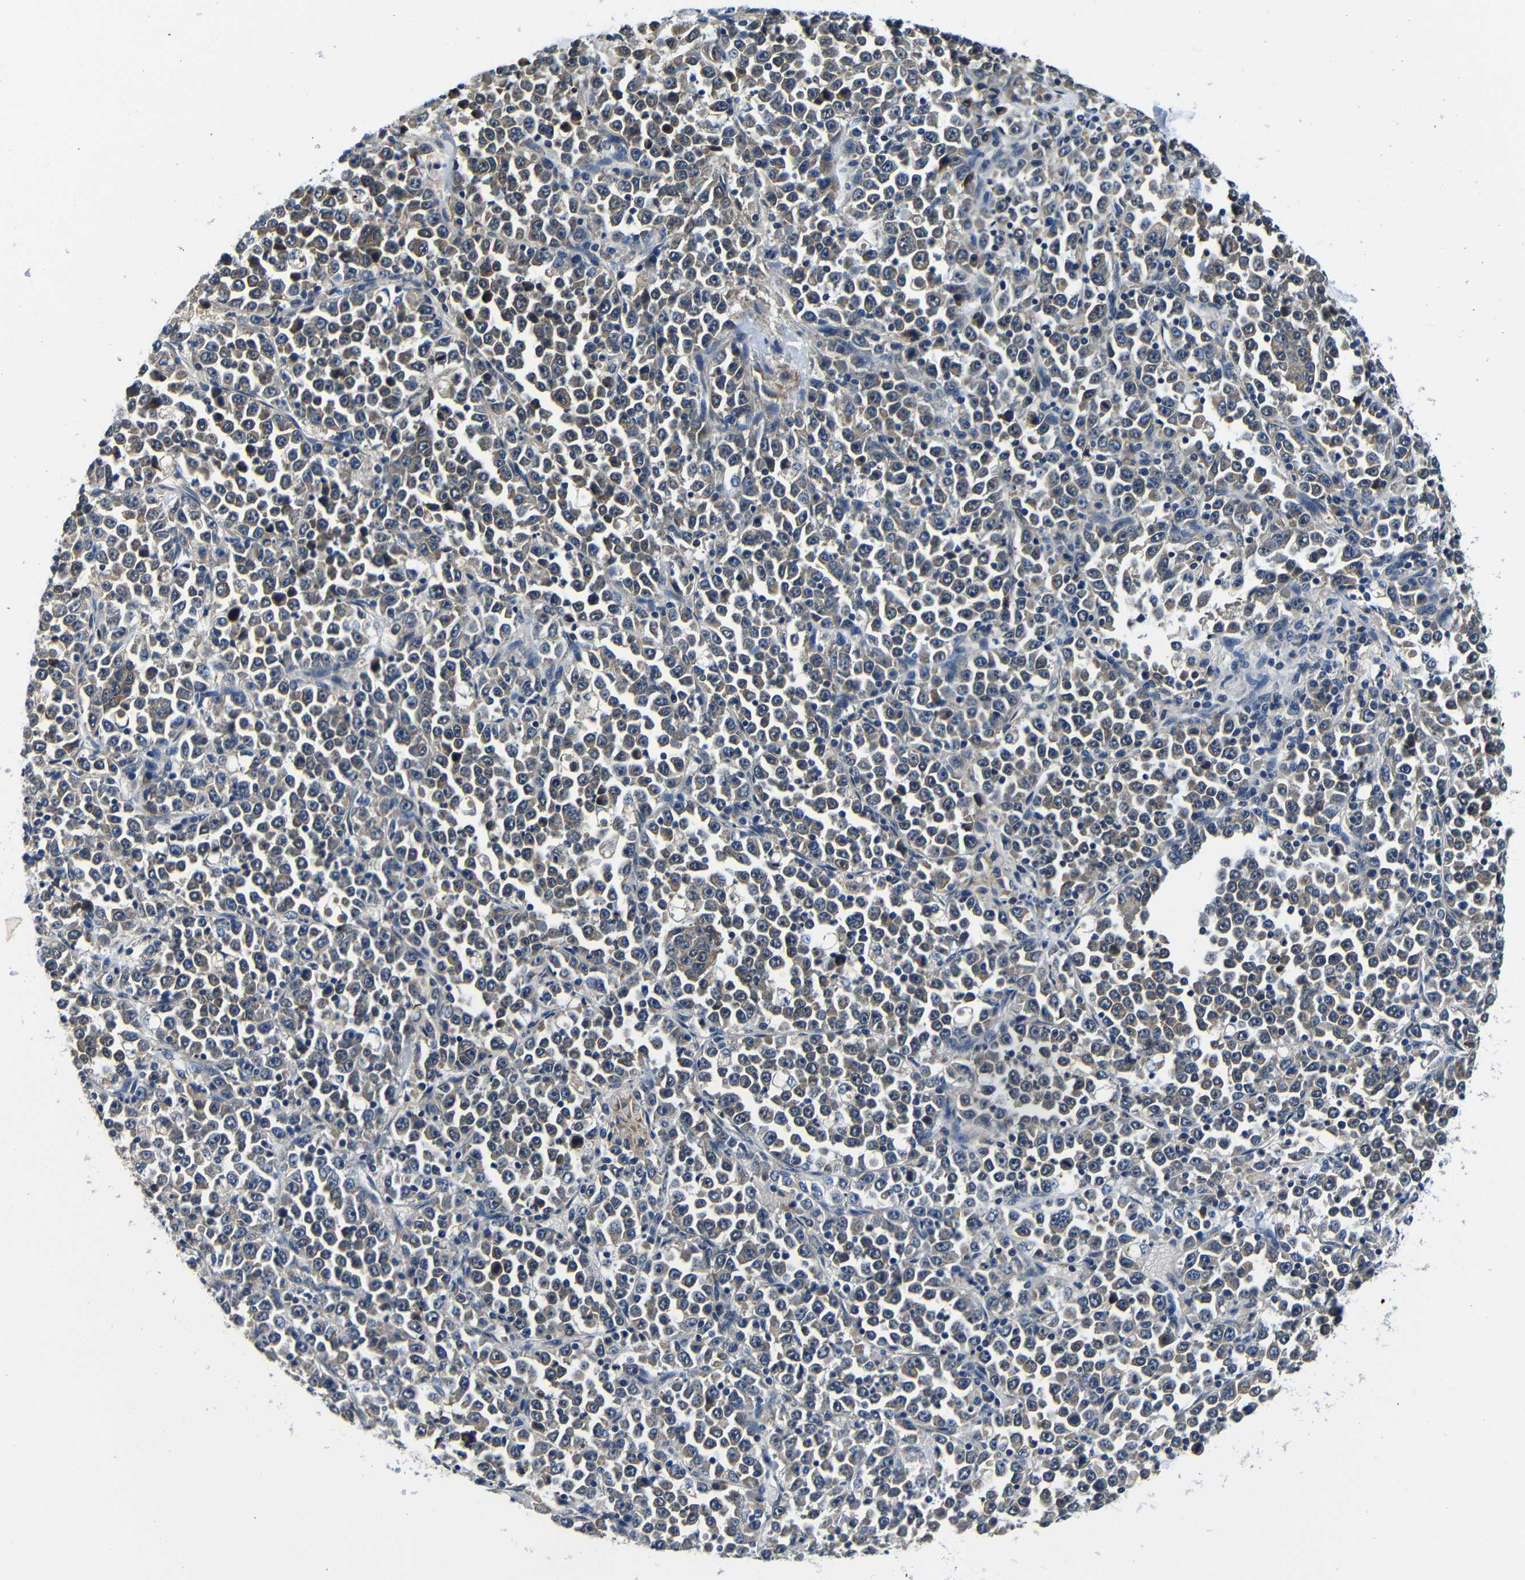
{"staining": {"intensity": "moderate", "quantity": ">75%", "location": "cytoplasmic/membranous"}, "tissue": "stomach cancer", "cell_type": "Tumor cells", "image_type": "cancer", "snomed": [{"axis": "morphology", "description": "Normal tissue, NOS"}, {"axis": "morphology", "description": "Adenocarcinoma, NOS"}, {"axis": "topography", "description": "Stomach, upper"}, {"axis": "topography", "description": "Stomach"}], "caption": "Approximately >75% of tumor cells in human stomach cancer show moderate cytoplasmic/membranous protein positivity as visualized by brown immunohistochemical staining.", "gene": "FKBP14", "patient": {"sex": "male", "age": 59}}